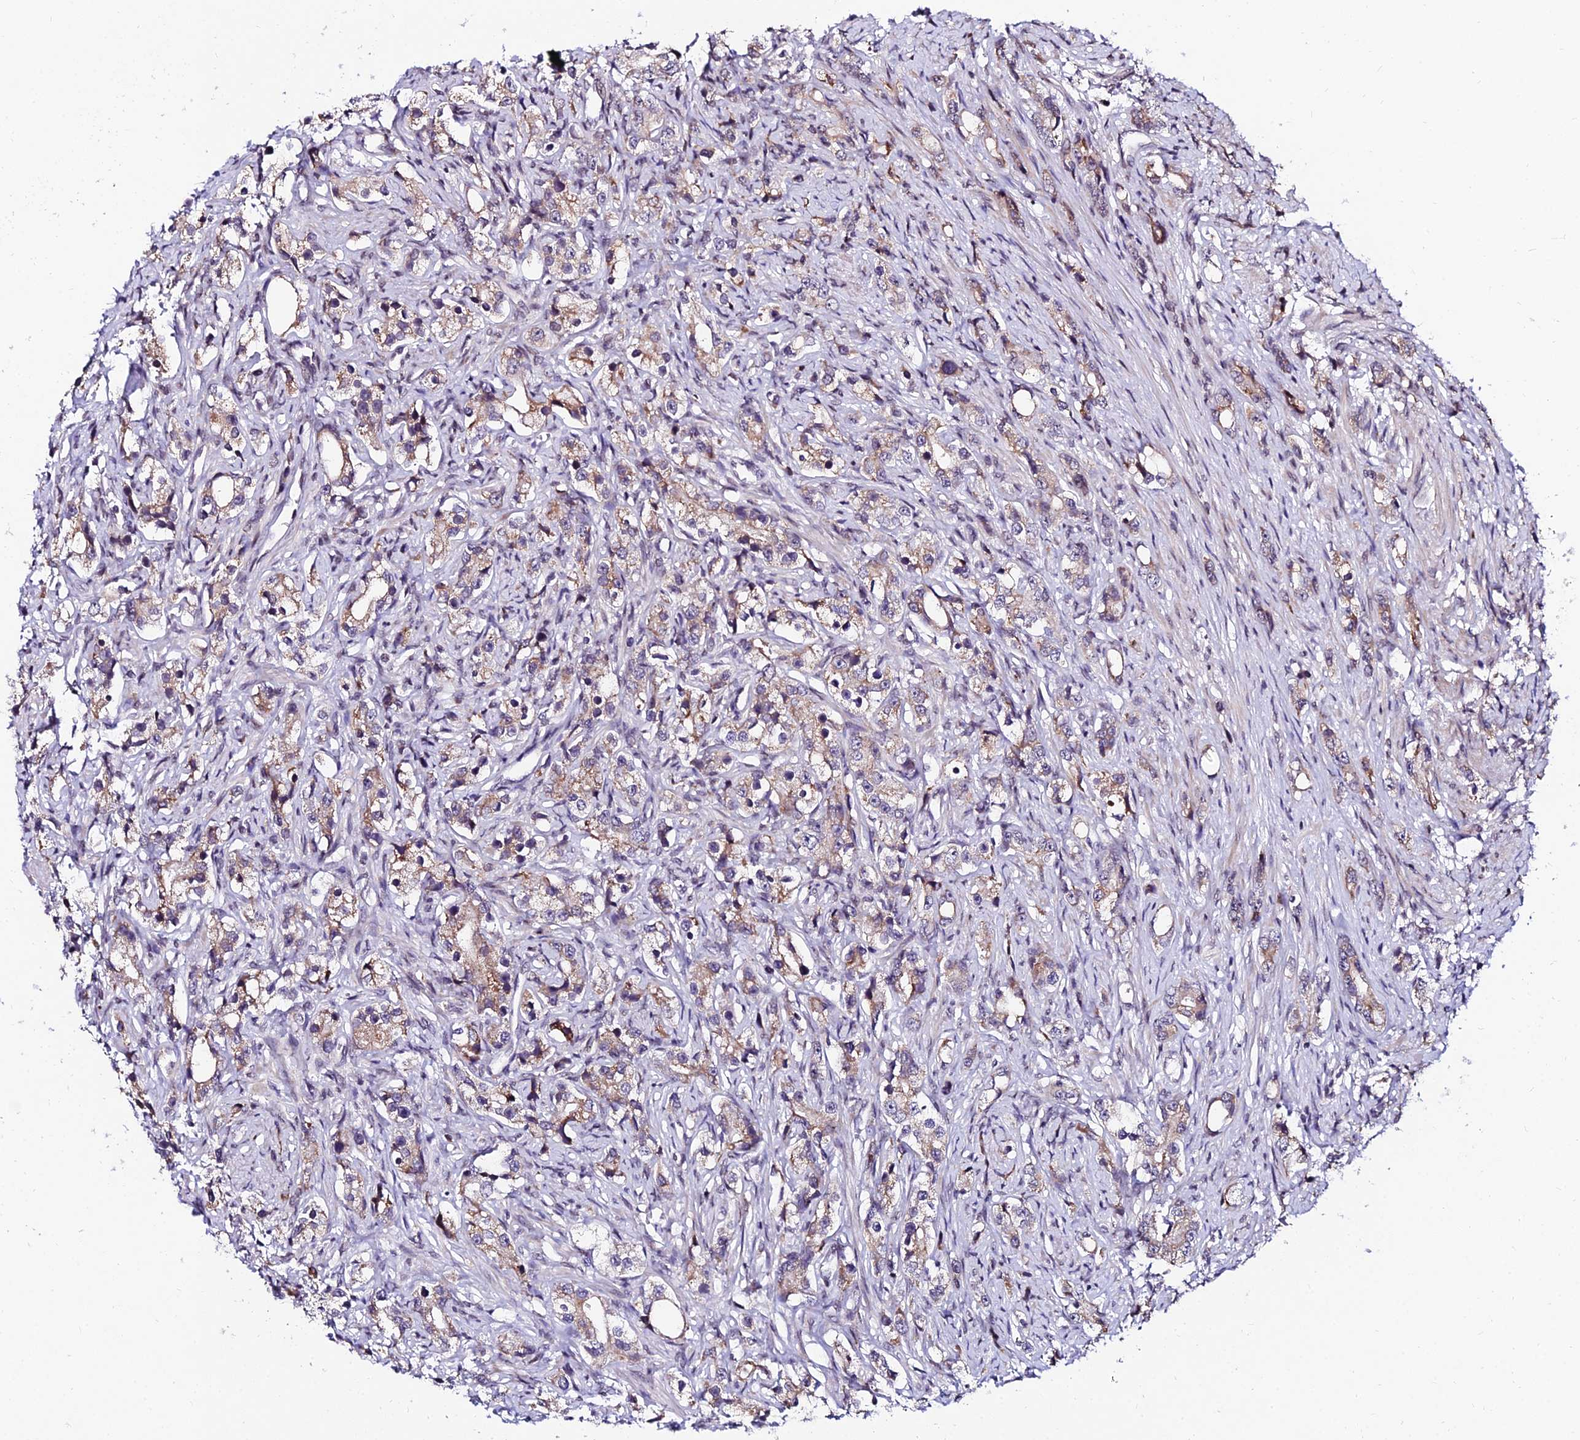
{"staining": {"intensity": "weak", "quantity": ">75%", "location": "cytoplasmic/membranous"}, "tissue": "prostate cancer", "cell_type": "Tumor cells", "image_type": "cancer", "snomed": [{"axis": "morphology", "description": "Adenocarcinoma, High grade"}, {"axis": "topography", "description": "Prostate"}], "caption": "Tumor cells display low levels of weak cytoplasmic/membranous expression in approximately >75% of cells in human prostate cancer.", "gene": "CDNF", "patient": {"sex": "male", "age": 63}}